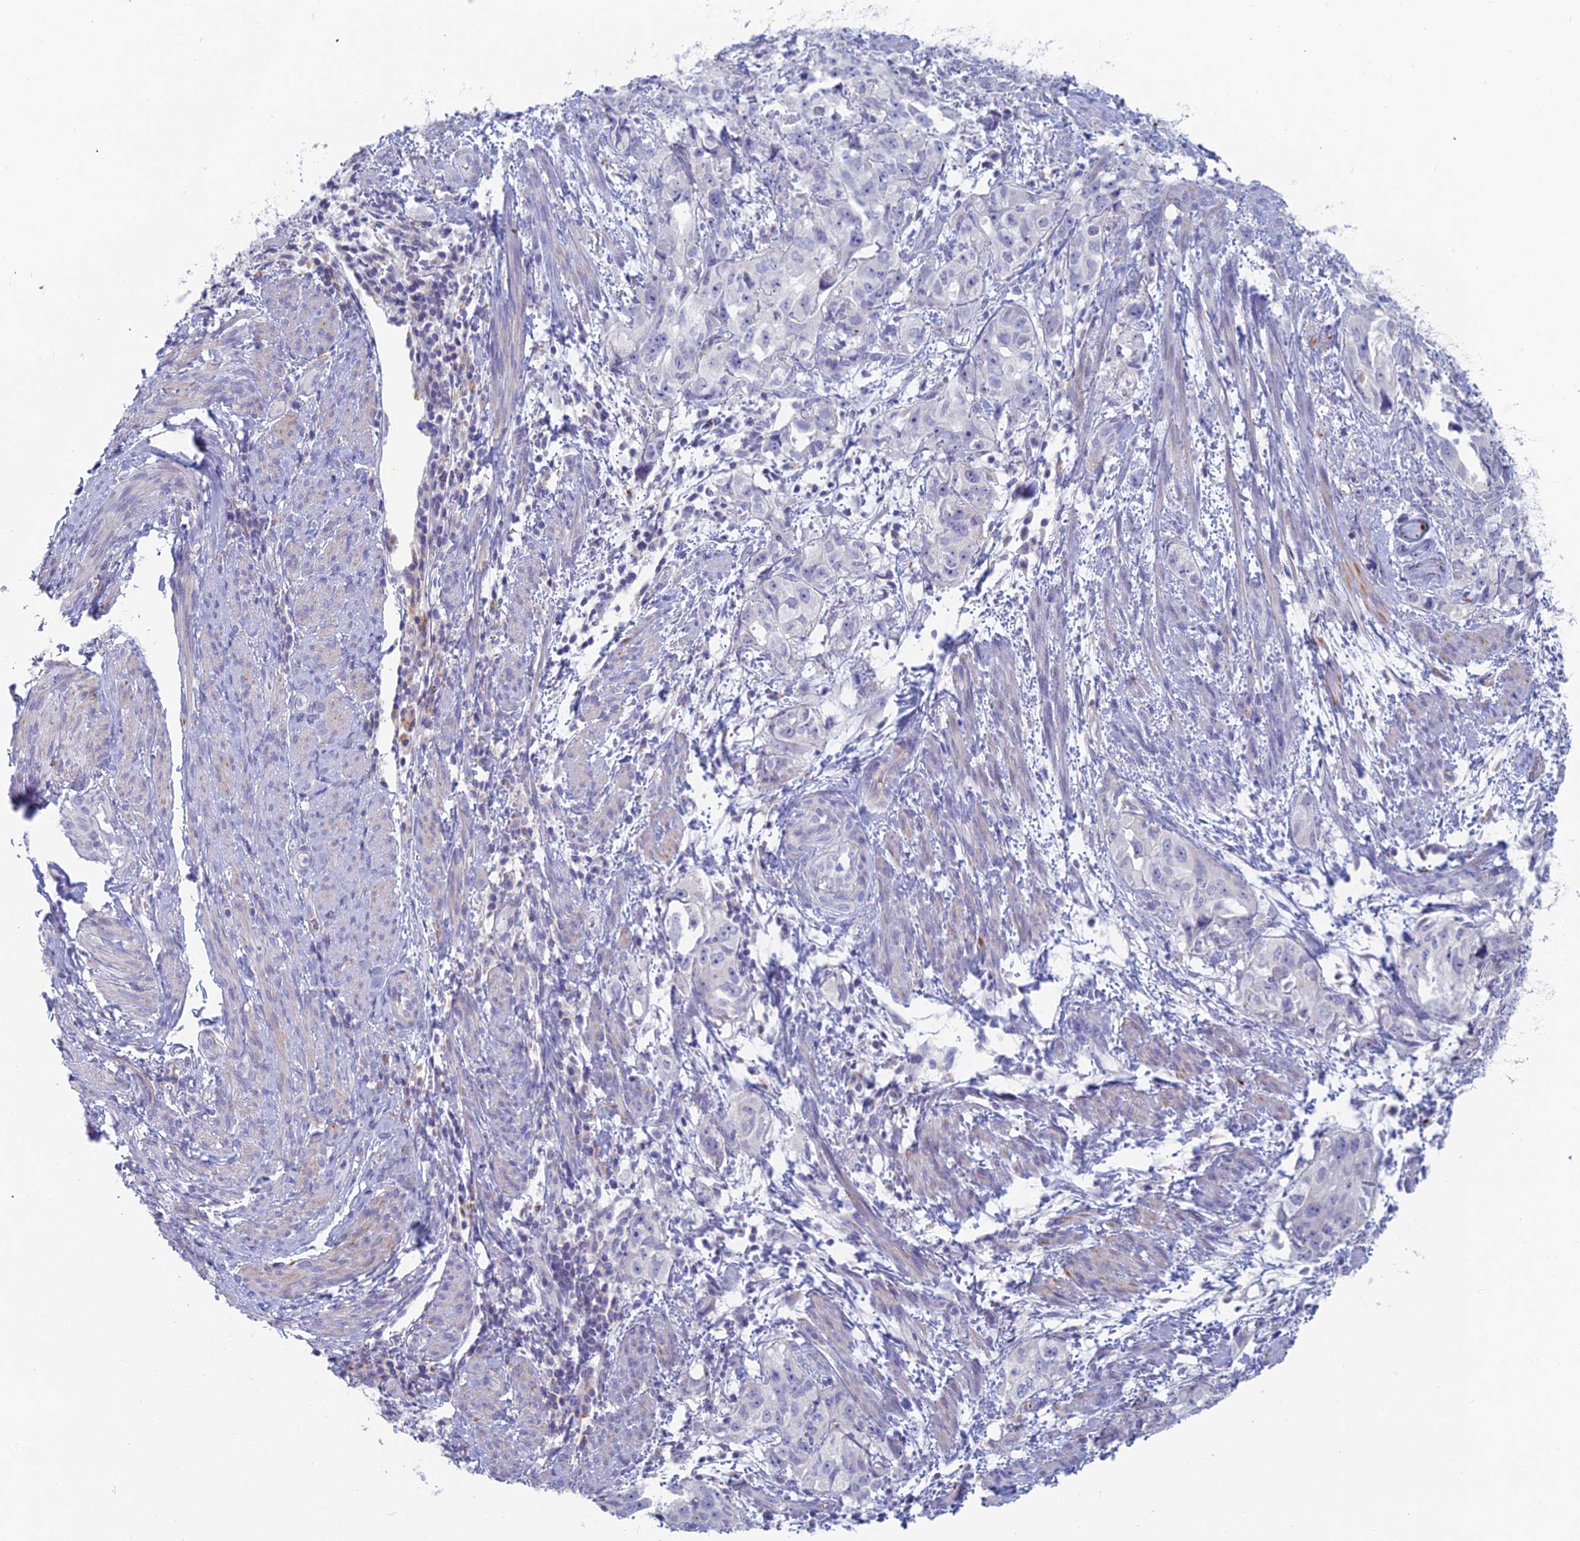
{"staining": {"intensity": "negative", "quantity": "none", "location": "none"}, "tissue": "endometrial cancer", "cell_type": "Tumor cells", "image_type": "cancer", "snomed": [{"axis": "morphology", "description": "Adenocarcinoma, NOS"}, {"axis": "topography", "description": "Endometrium"}], "caption": "High magnification brightfield microscopy of adenocarcinoma (endometrial) stained with DAB (3,3'-diaminobenzidine) (brown) and counterstained with hematoxylin (blue): tumor cells show no significant staining.", "gene": "FERD3L", "patient": {"sex": "female", "age": 65}}